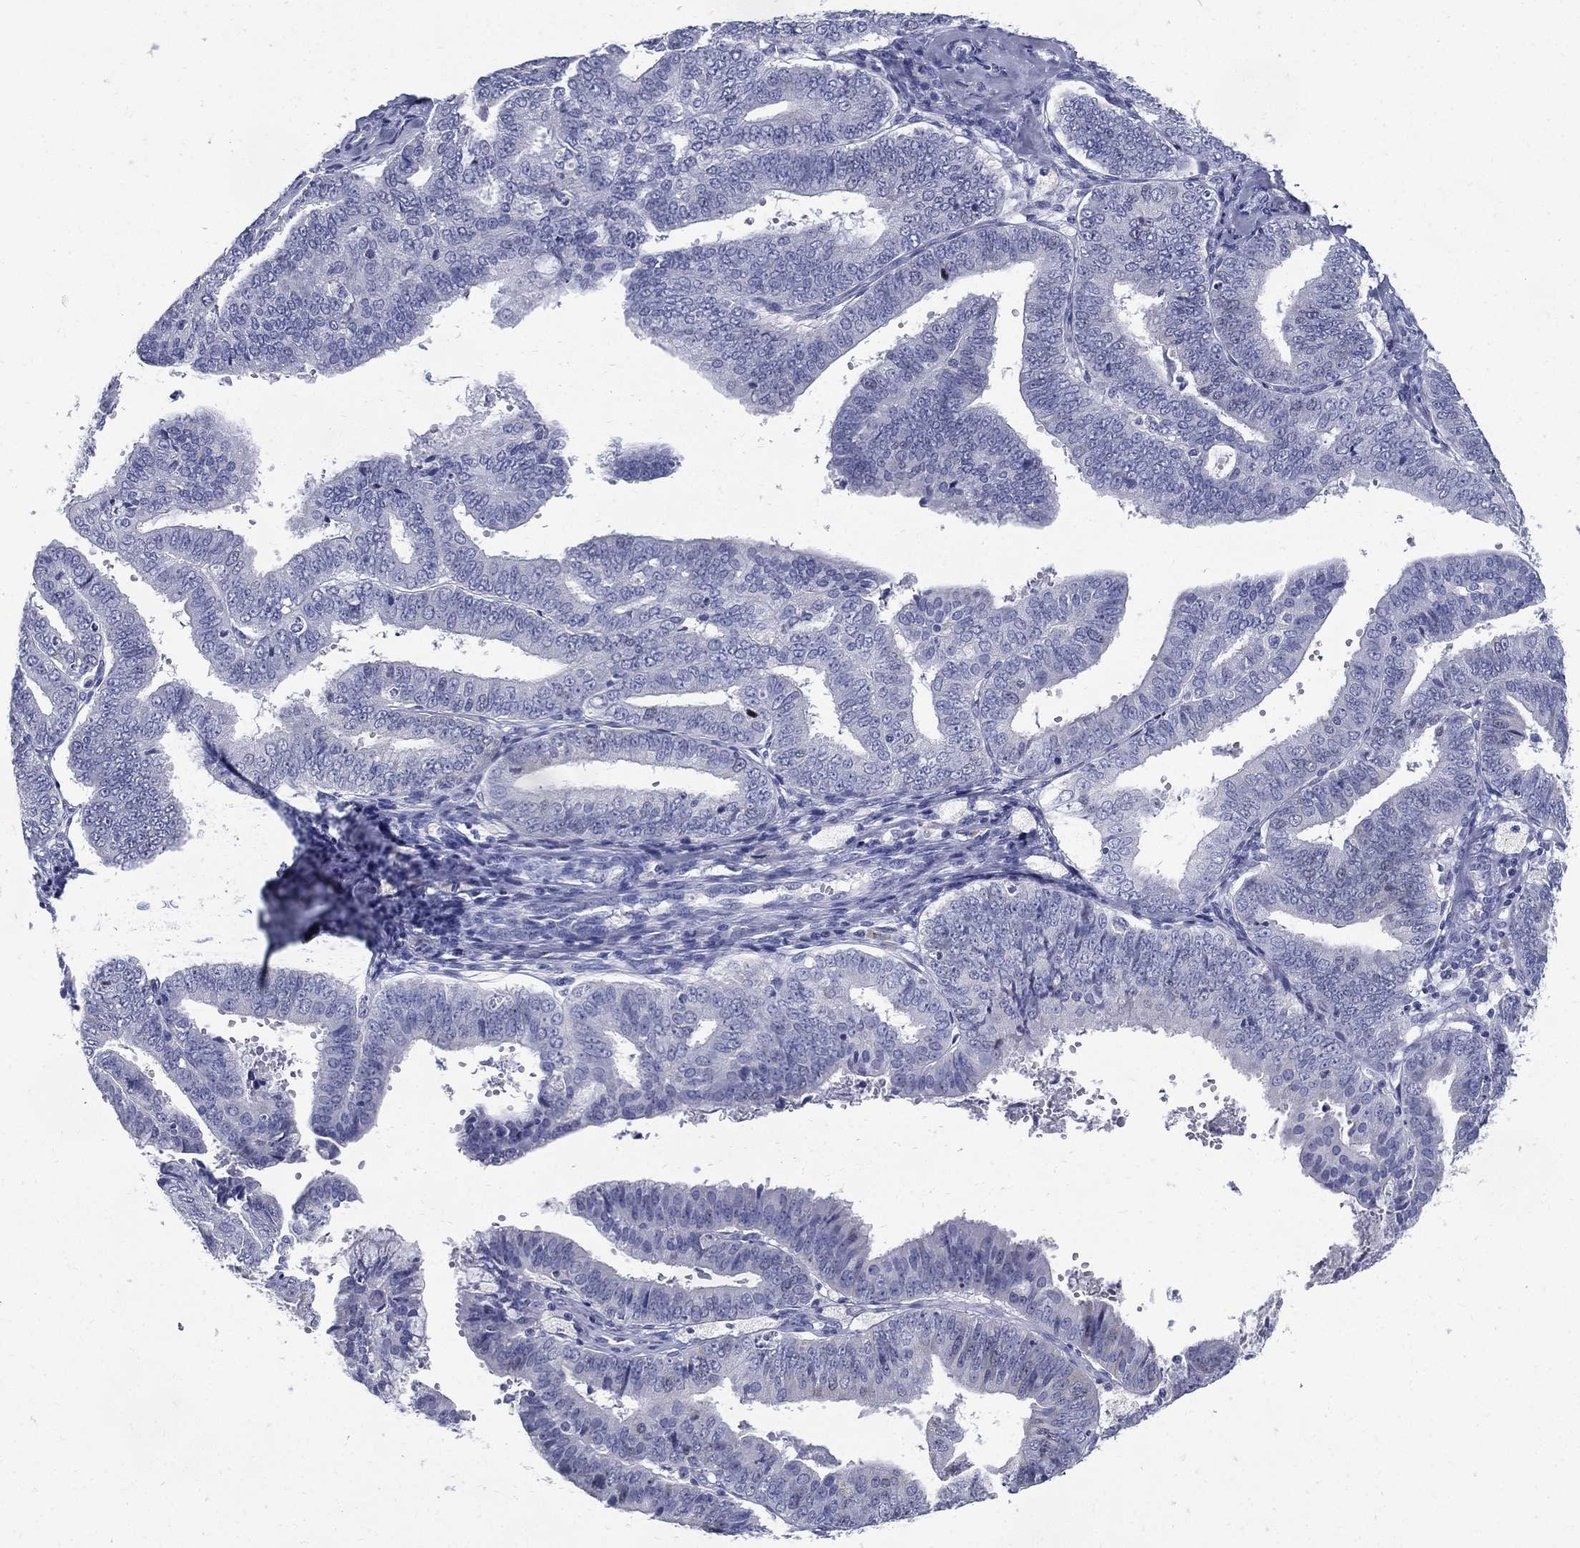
{"staining": {"intensity": "negative", "quantity": "none", "location": "none"}, "tissue": "endometrial cancer", "cell_type": "Tumor cells", "image_type": "cancer", "snomed": [{"axis": "morphology", "description": "Adenocarcinoma, NOS"}, {"axis": "topography", "description": "Endometrium"}], "caption": "Immunohistochemistry (IHC) photomicrograph of neoplastic tissue: human adenocarcinoma (endometrial) stained with DAB (3,3'-diaminobenzidine) shows no significant protein positivity in tumor cells.", "gene": "KIF2C", "patient": {"sex": "female", "age": 63}}